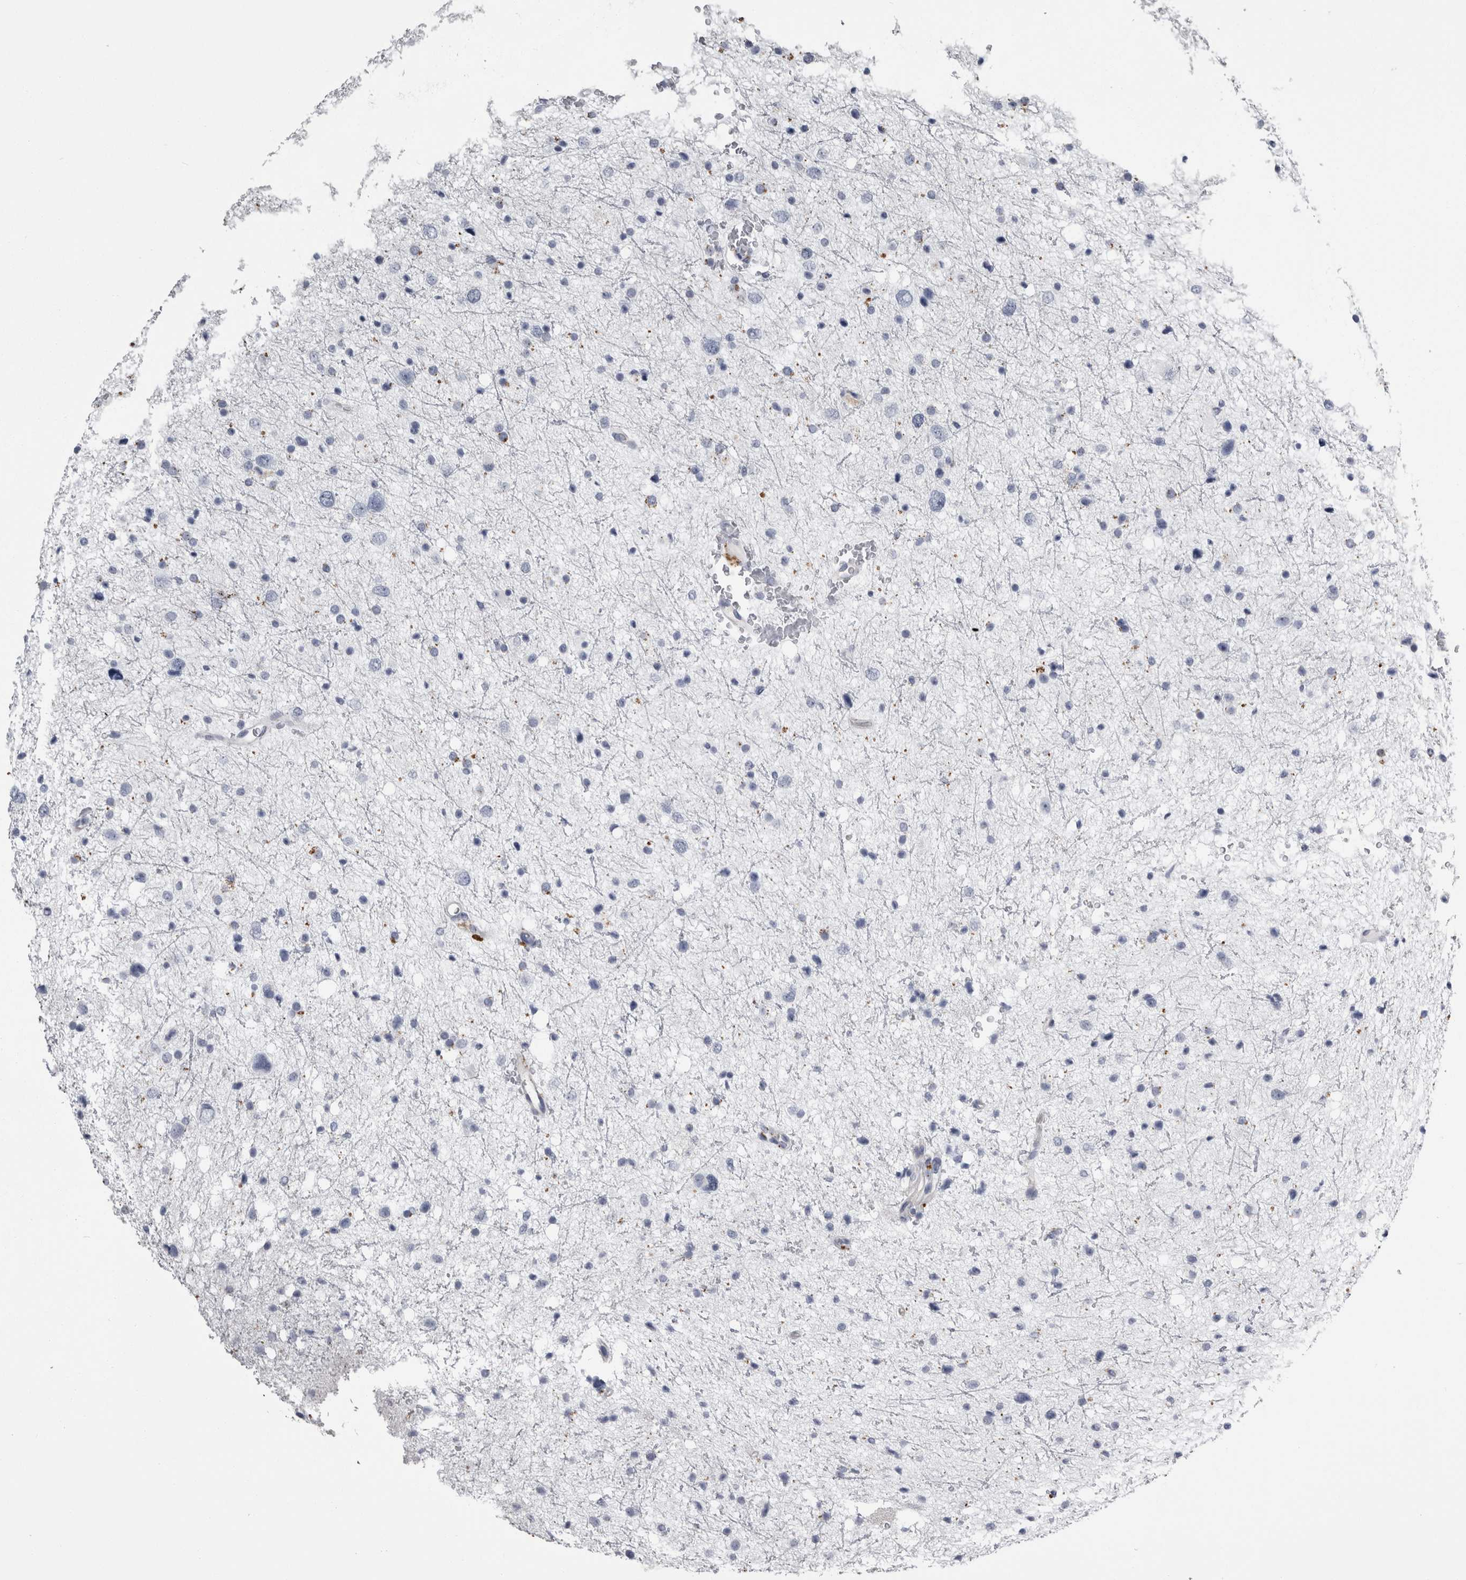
{"staining": {"intensity": "negative", "quantity": "none", "location": "none"}, "tissue": "glioma", "cell_type": "Tumor cells", "image_type": "cancer", "snomed": [{"axis": "morphology", "description": "Glioma, malignant, Low grade"}, {"axis": "topography", "description": "Brain"}], "caption": "A high-resolution histopathology image shows IHC staining of low-grade glioma (malignant), which reveals no significant expression in tumor cells.", "gene": "DPP7", "patient": {"sex": "female", "age": 37}}